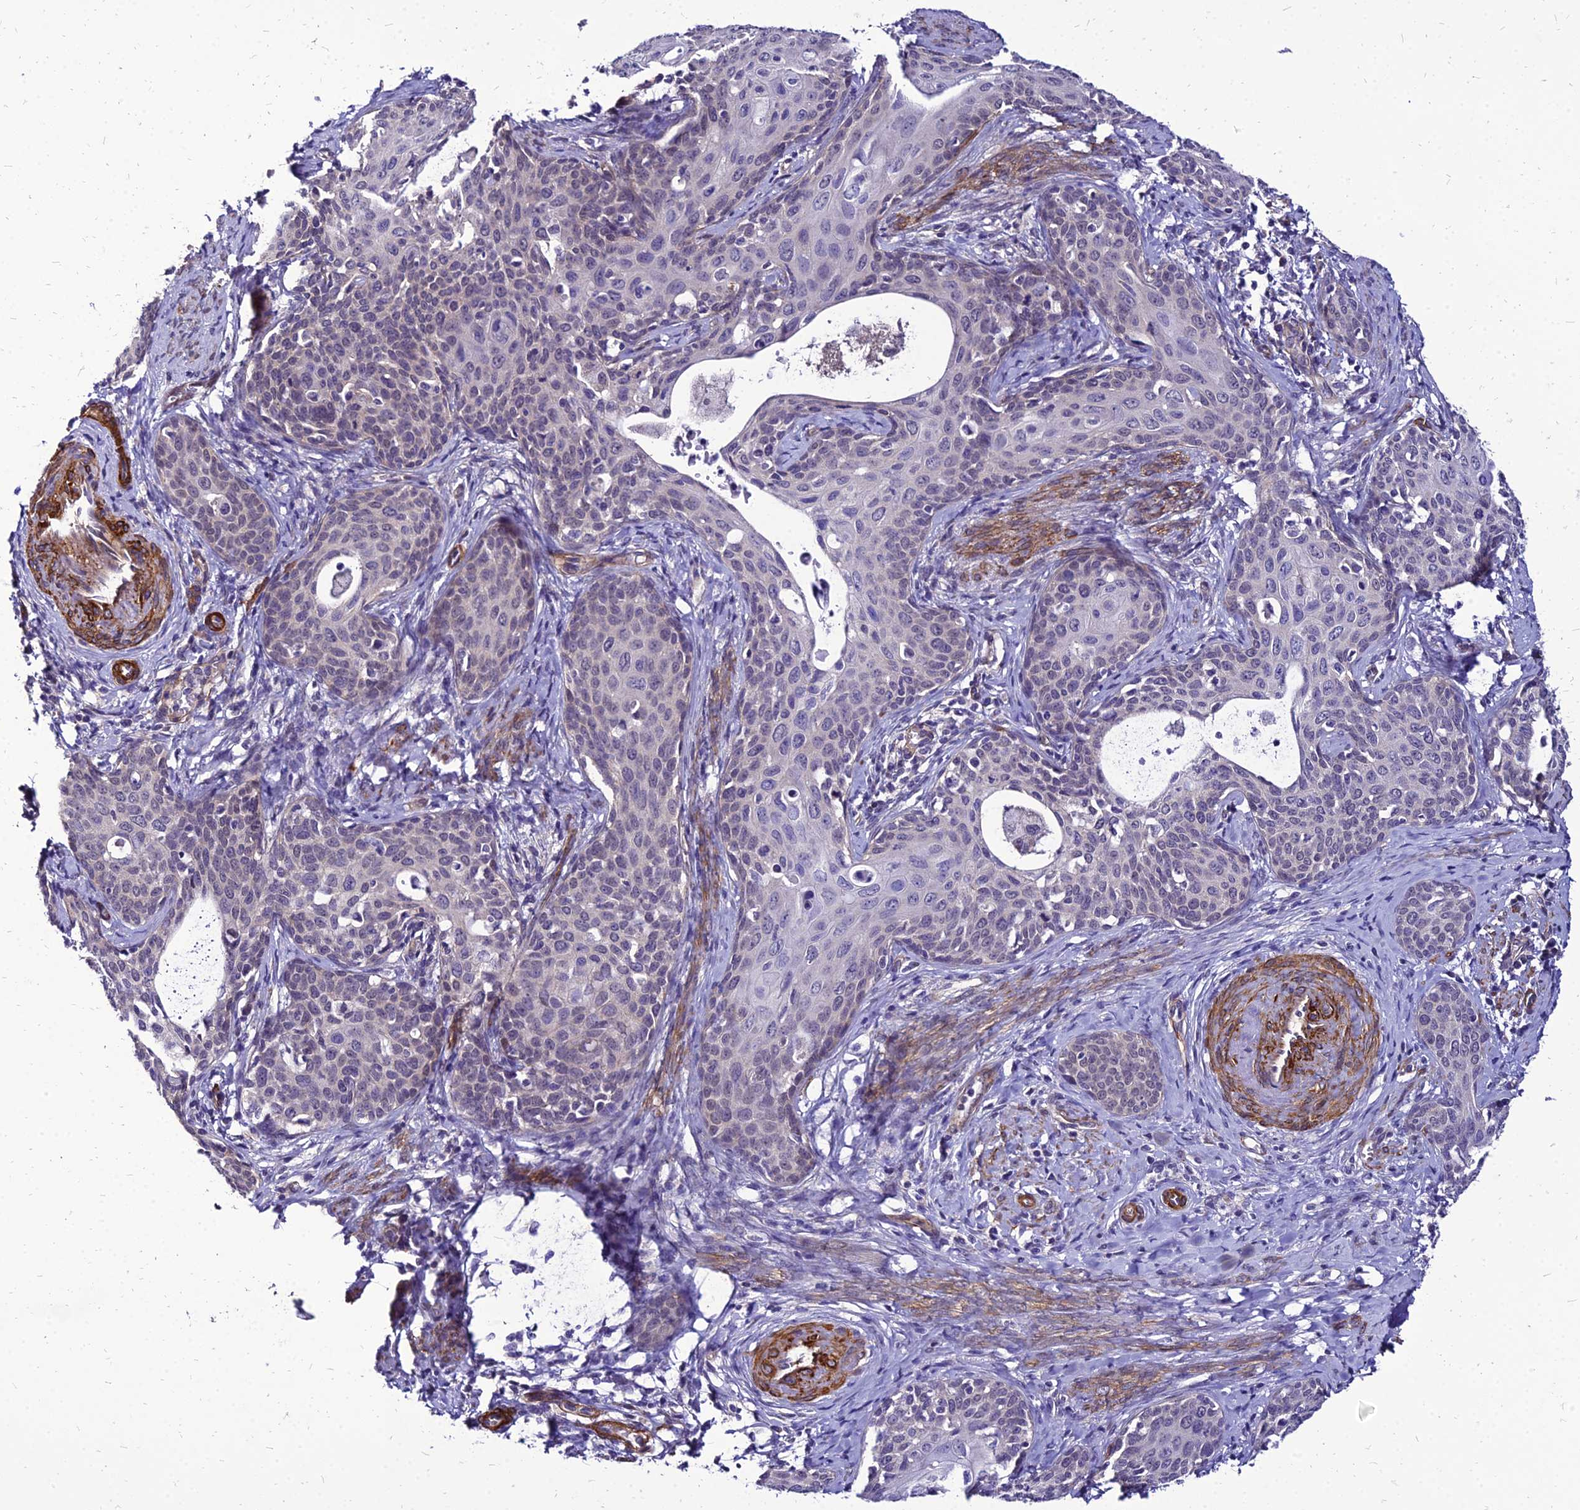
{"staining": {"intensity": "negative", "quantity": "none", "location": "none"}, "tissue": "cervical cancer", "cell_type": "Tumor cells", "image_type": "cancer", "snomed": [{"axis": "morphology", "description": "Squamous cell carcinoma, NOS"}, {"axis": "topography", "description": "Cervix"}], "caption": "The IHC image has no significant expression in tumor cells of cervical squamous cell carcinoma tissue.", "gene": "YEATS2", "patient": {"sex": "female", "age": 52}}